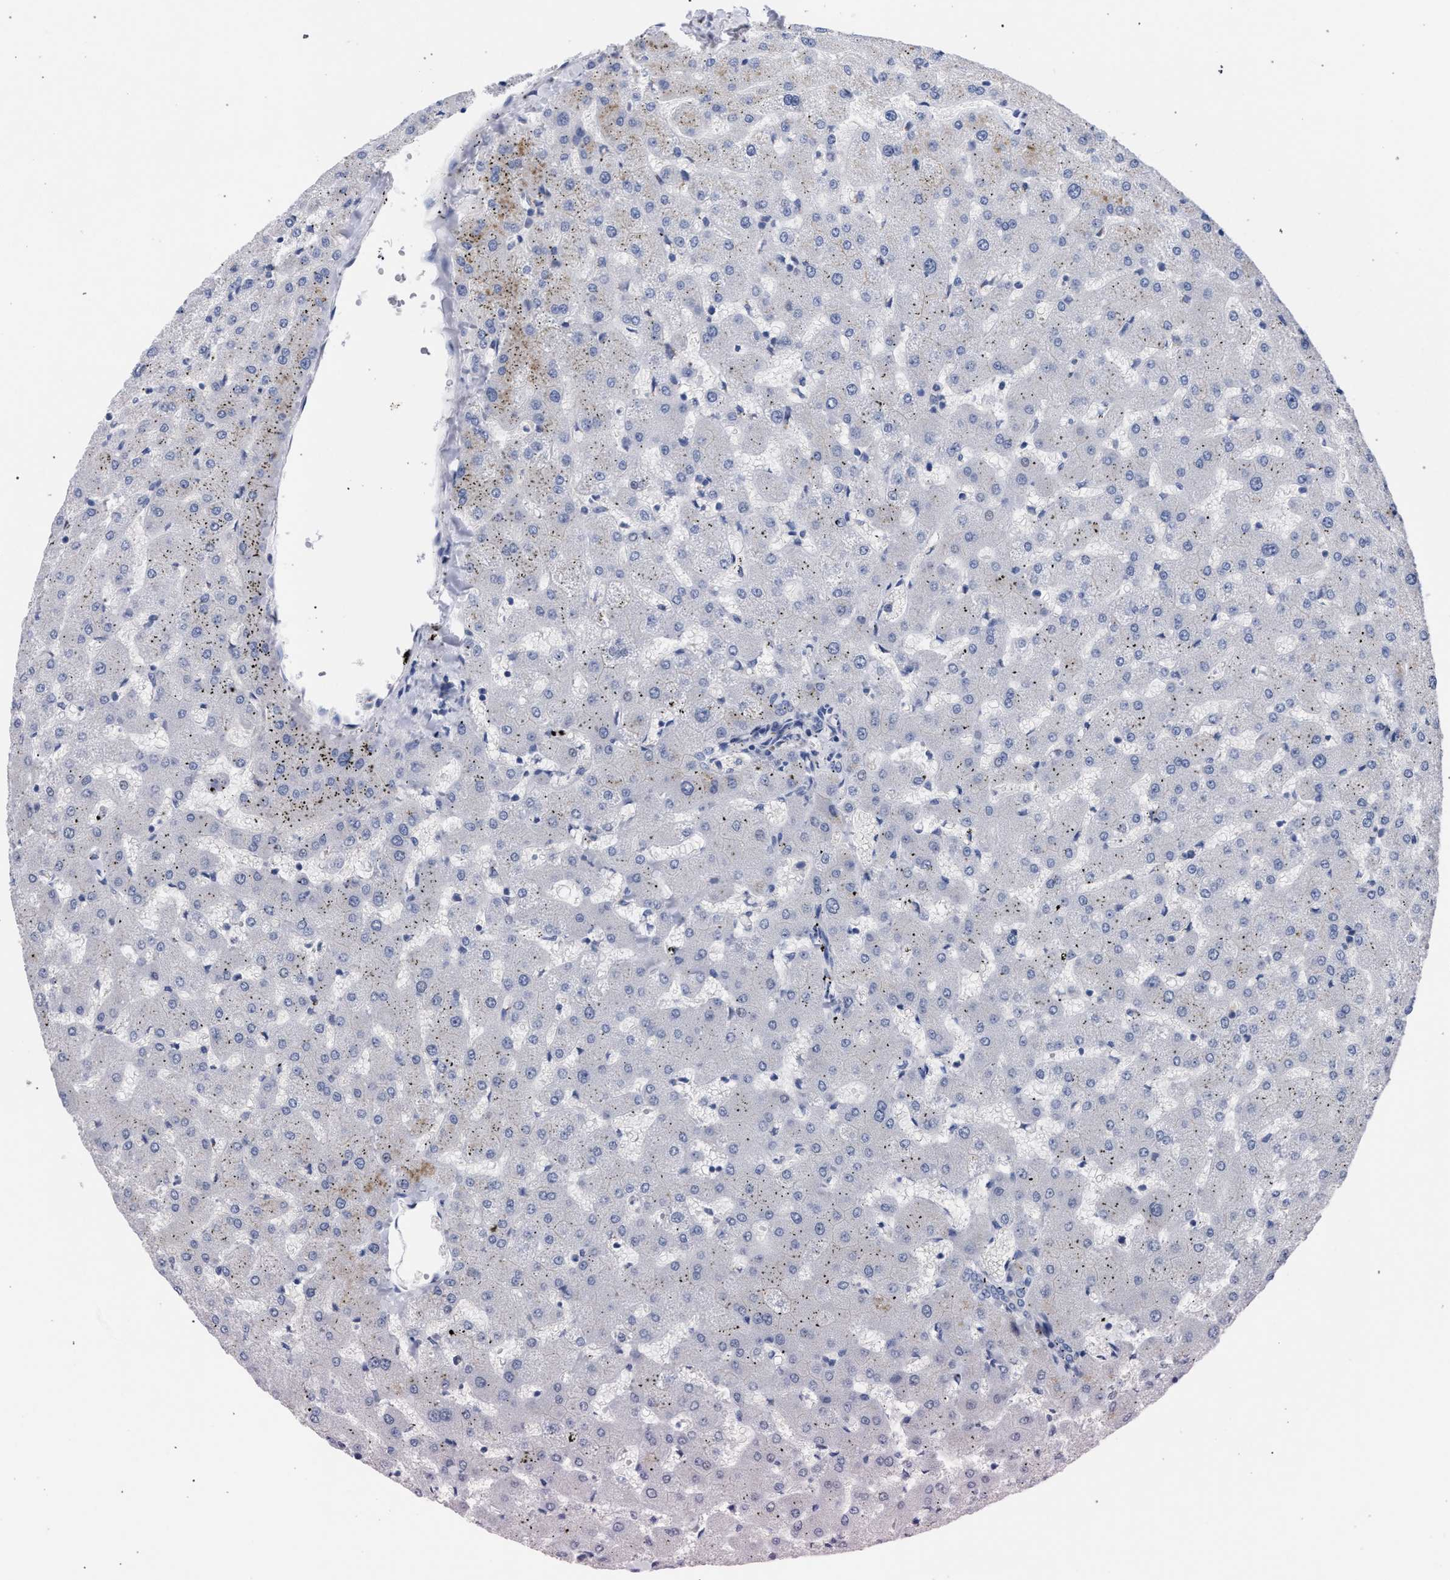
{"staining": {"intensity": "negative", "quantity": "none", "location": "none"}, "tissue": "liver", "cell_type": "Cholangiocytes", "image_type": "normal", "snomed": [{"axis": "morphology", "description": "Normal tissue, NOS"}, {"axis": "topography", "description": "Liver"}], "caption": "DAB immunohistochemical staining of benign human liver reveals no significant staining in cholangiocytes. Nuclei are stained in blue.", "gene": "GOLGA2", "patient": {"sex": "female", "age": 63}}